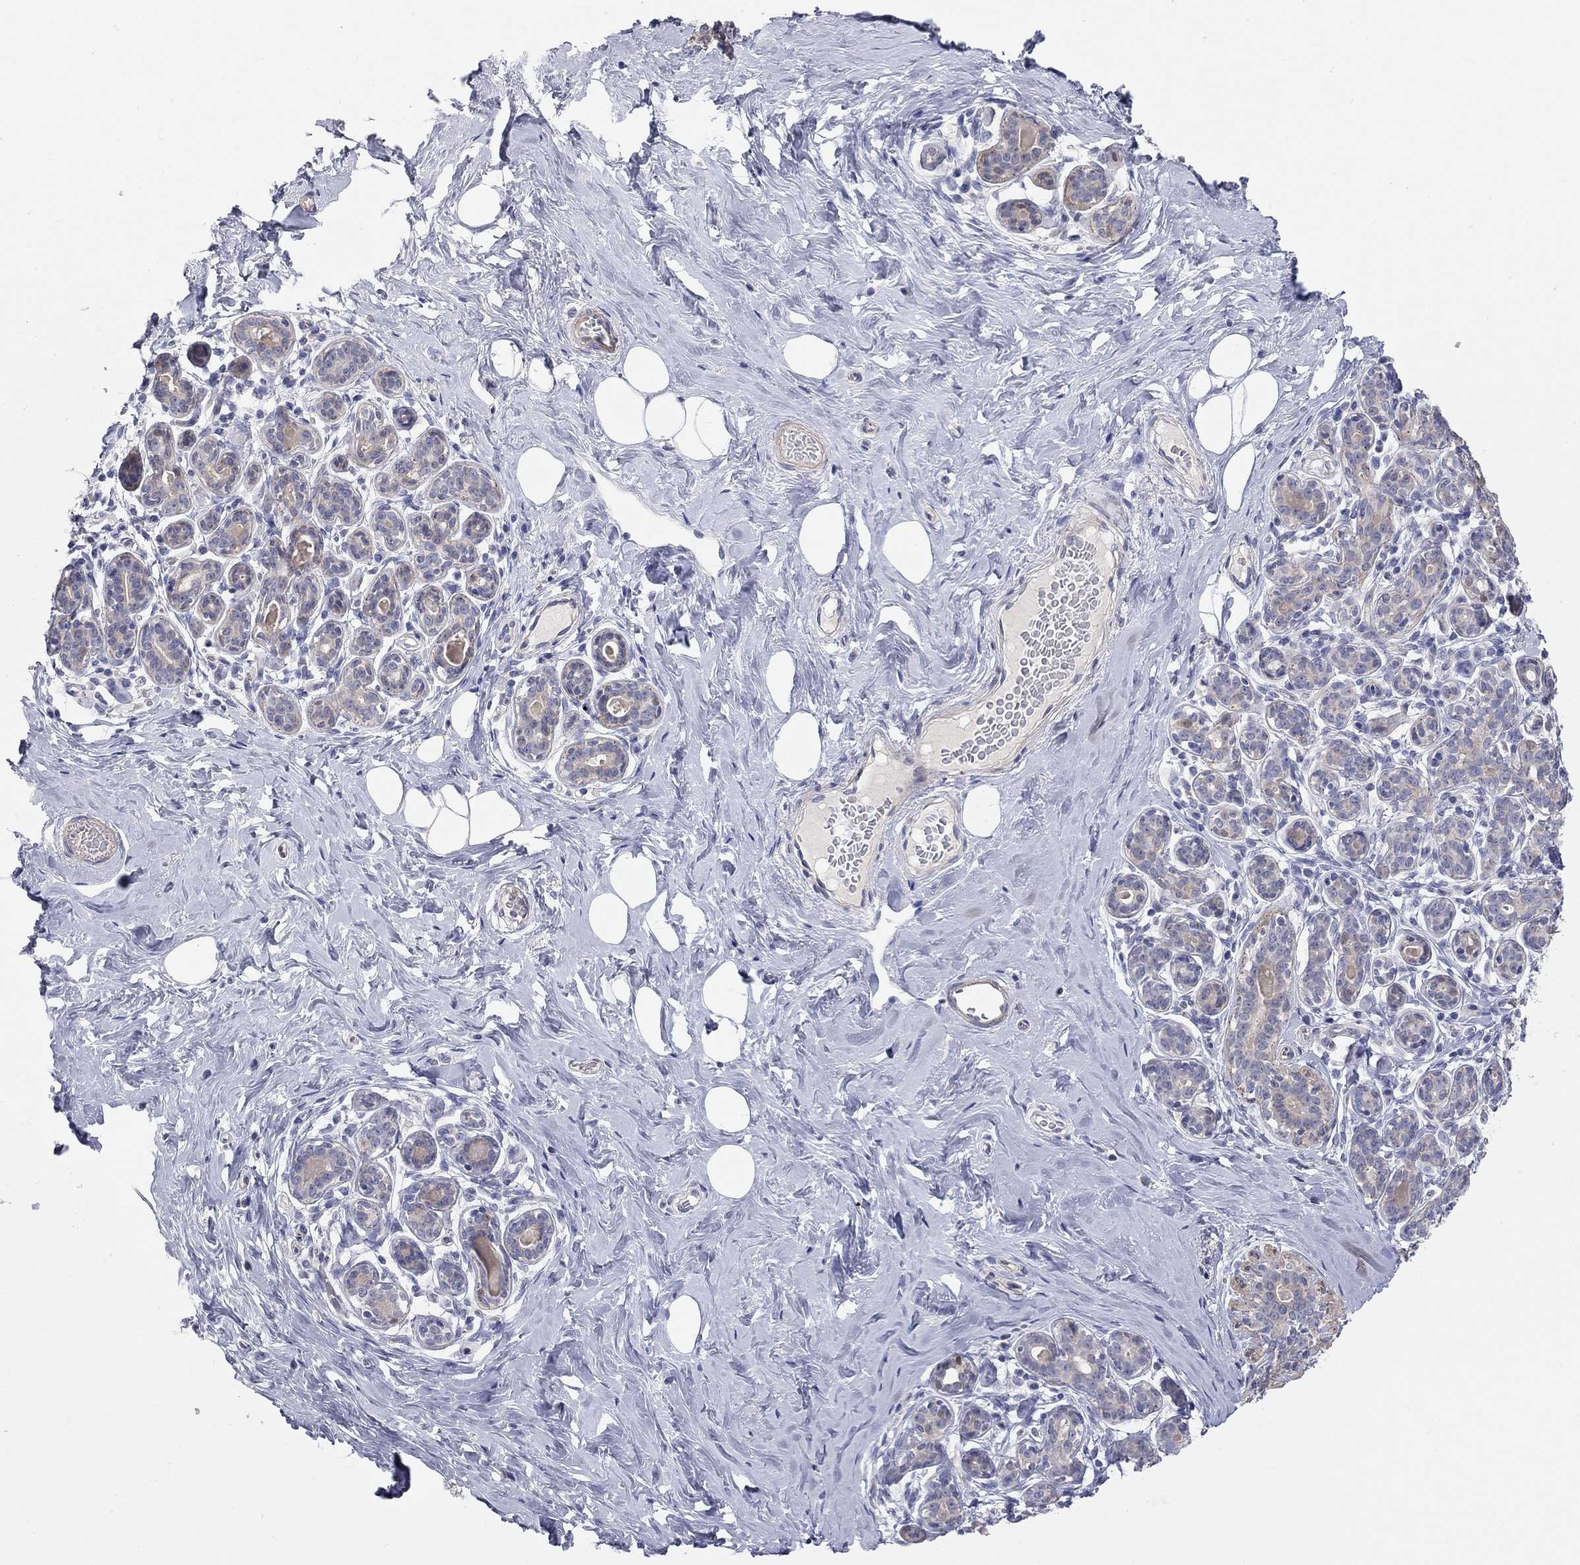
{"staining": {"intensity": "negative", "quantity": "none", "location": "none"}, "tissue": "breast", "cell_type": "Adipocytes", "image_type": "normal", "snomed": [{"axis": "morphology", "description": "Normal tissue, NOS"}, {"axis": "topography", "description": "Skin"}, {"axis": "topography", "description": "Breast"}], "caption": "Histopathology image shows no significant protein positivity in adipocytes of benign breast. Nuclei are stained in blue.", "gene": "PAPSS2", "patient": {"sex": "female", "age": 43}}